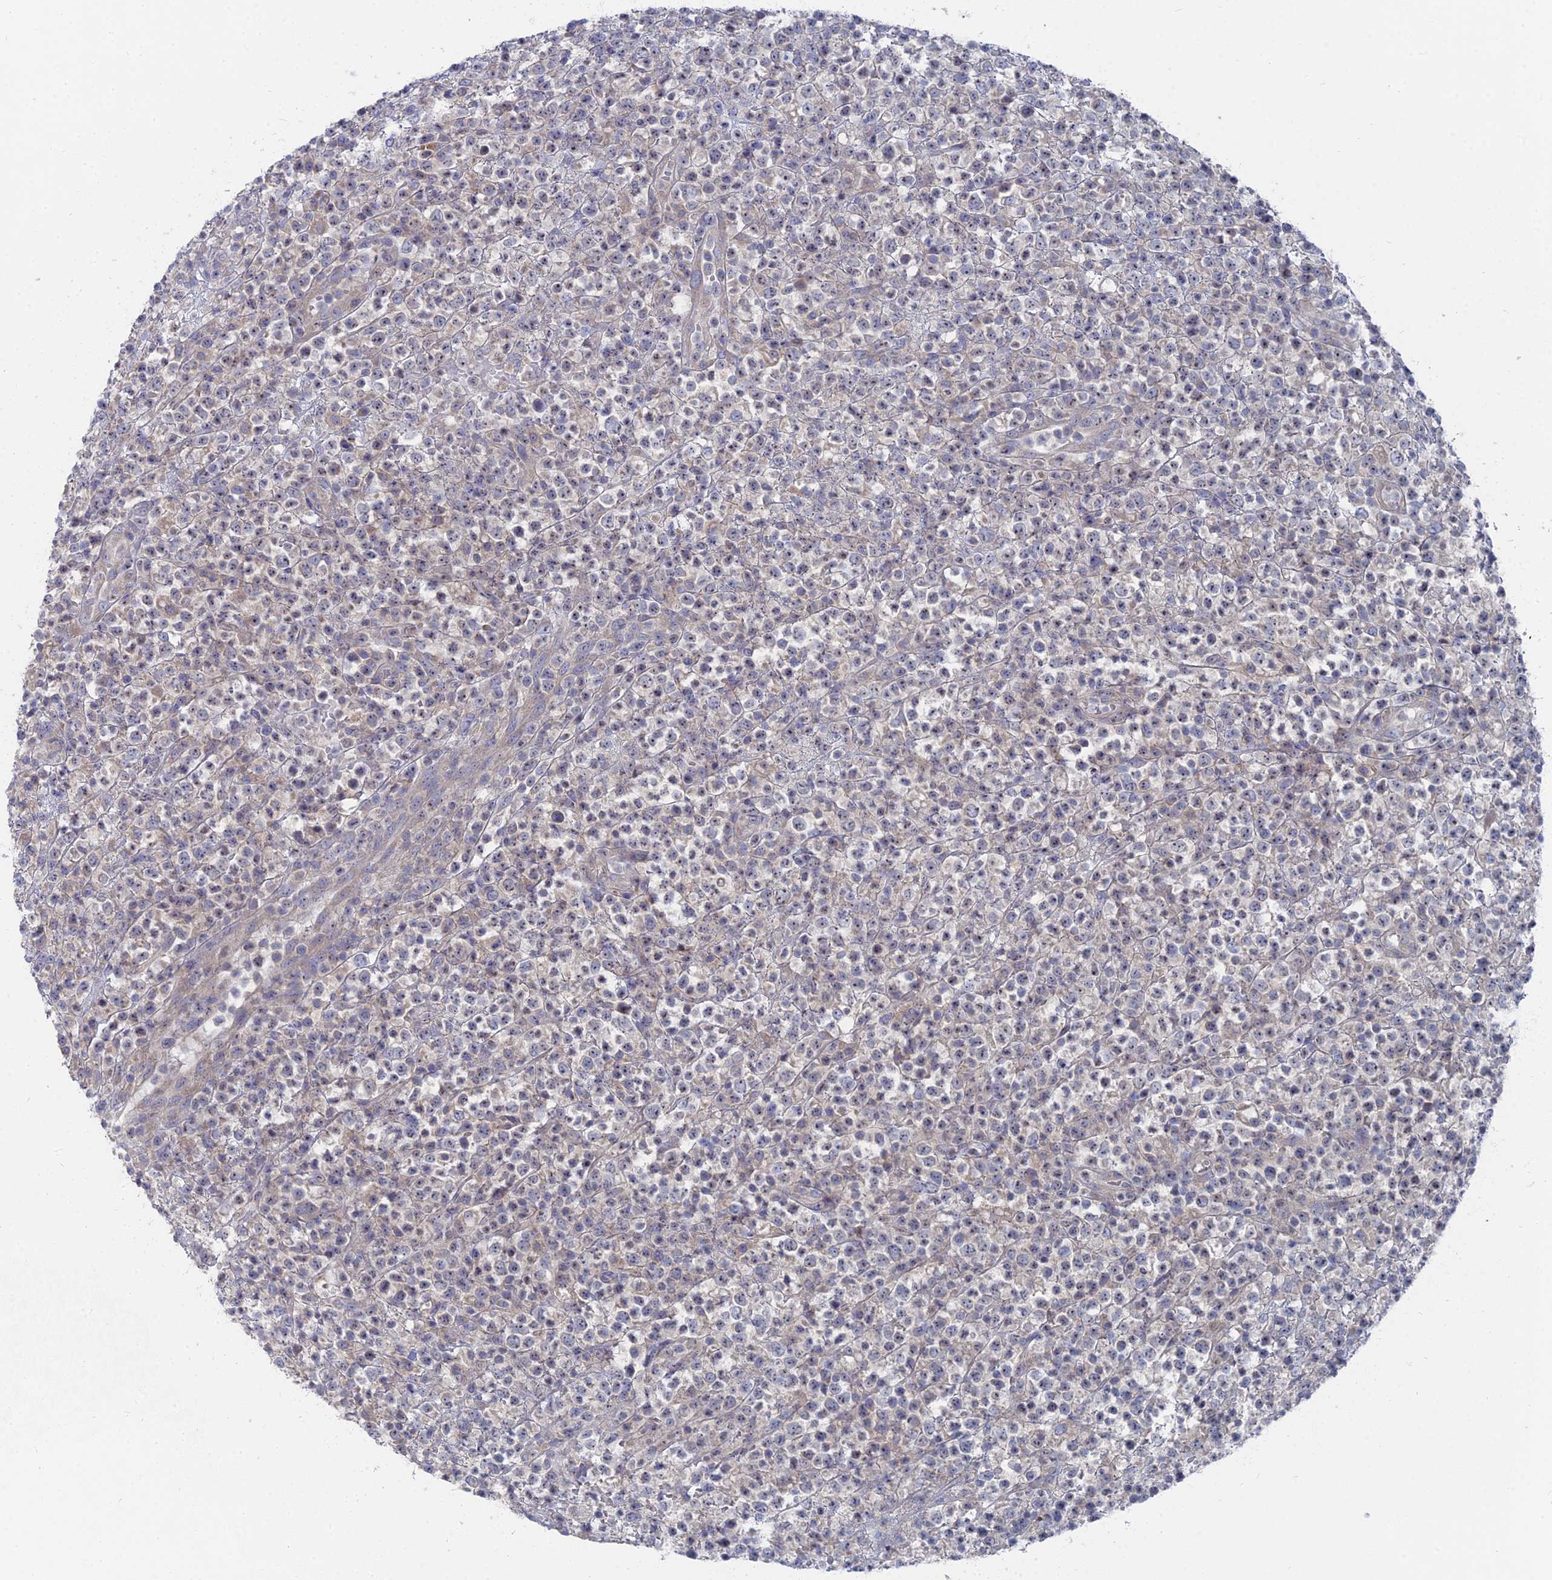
{"staining": {"intensity": "negative", "quantity": "none", "location": "none"}, "tissue": "lymphoma", "cell_type": "Tumor cells", "image_type": "cancer", "snomed": [{"axis": "morphology", "description": "Malignant lymphoma, non-Hodgkin's type, High grade"}, {"axis": "topography", "description": "Colon"}], "caption": "The histopathology image demonstrates no staining of tumor cells in malignant lymphoma, non-Hodgkin's type (high-grade).", "gene": "CCDC149", "patient": {"sex": "female", "age": 53}}